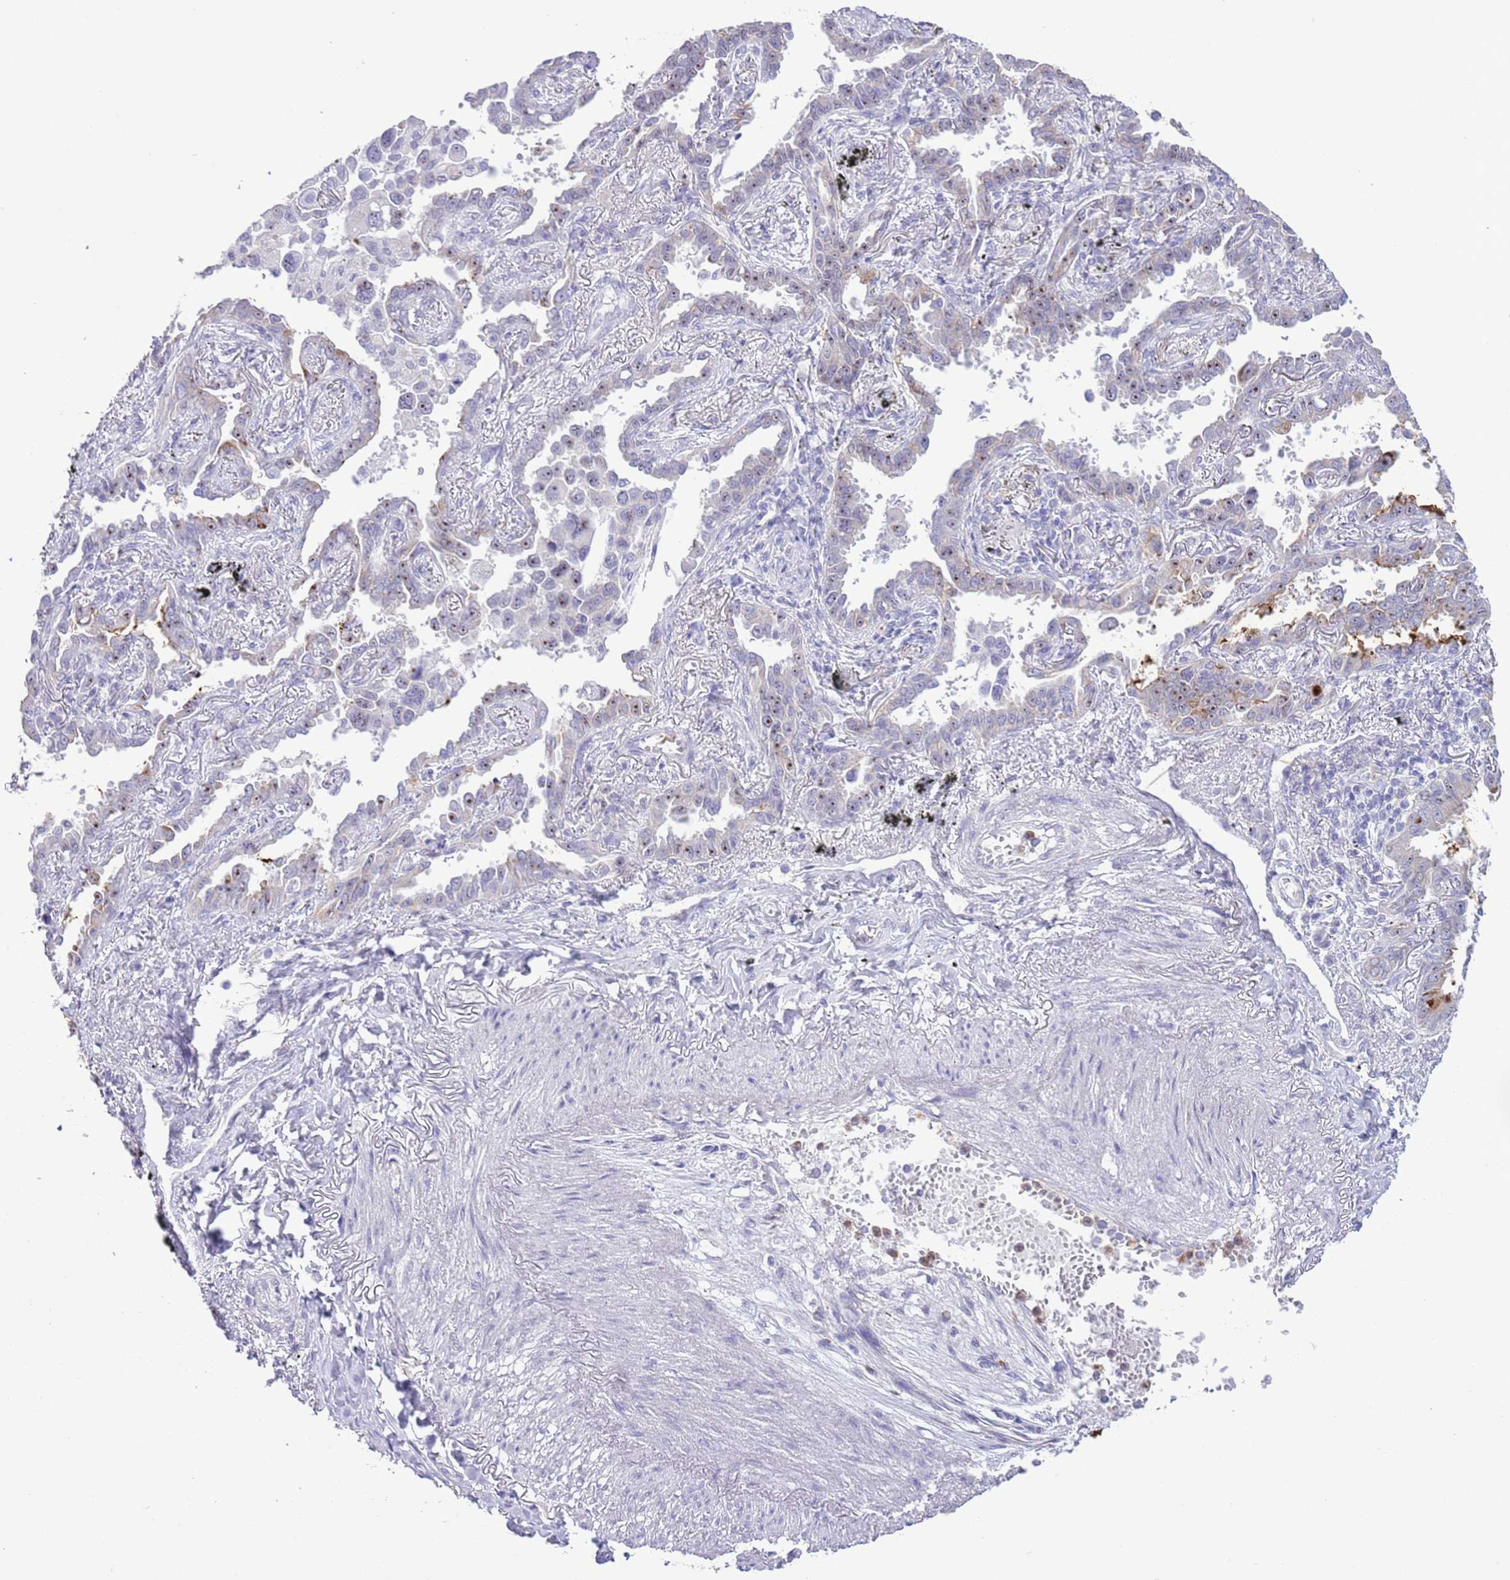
{"staining": {"intensity": "moderate", "quantity": "<25%", "location": "nuclear"}, "tissue": "lung cancer", "cell_type": "Tumor cells", "image_type": "cancer", "snomed": [{"axis": "morphology", "description": "Adenocarcinoma, NOS"}, {"axis": "topography", "description": "Lung"}], "caption": "Lung cancer (adenocarcinoma) tissue displays moderate nuclear staining in about <25% of tumor cells, visualized by immunohistochemistry. The staining is performed using DAB brown chromogen to label protein expression. The nuclei are counter-stained blue using hematoxylin.", "gene": "OR2Z1", "patient": {"sex": "male", "age": 67}}